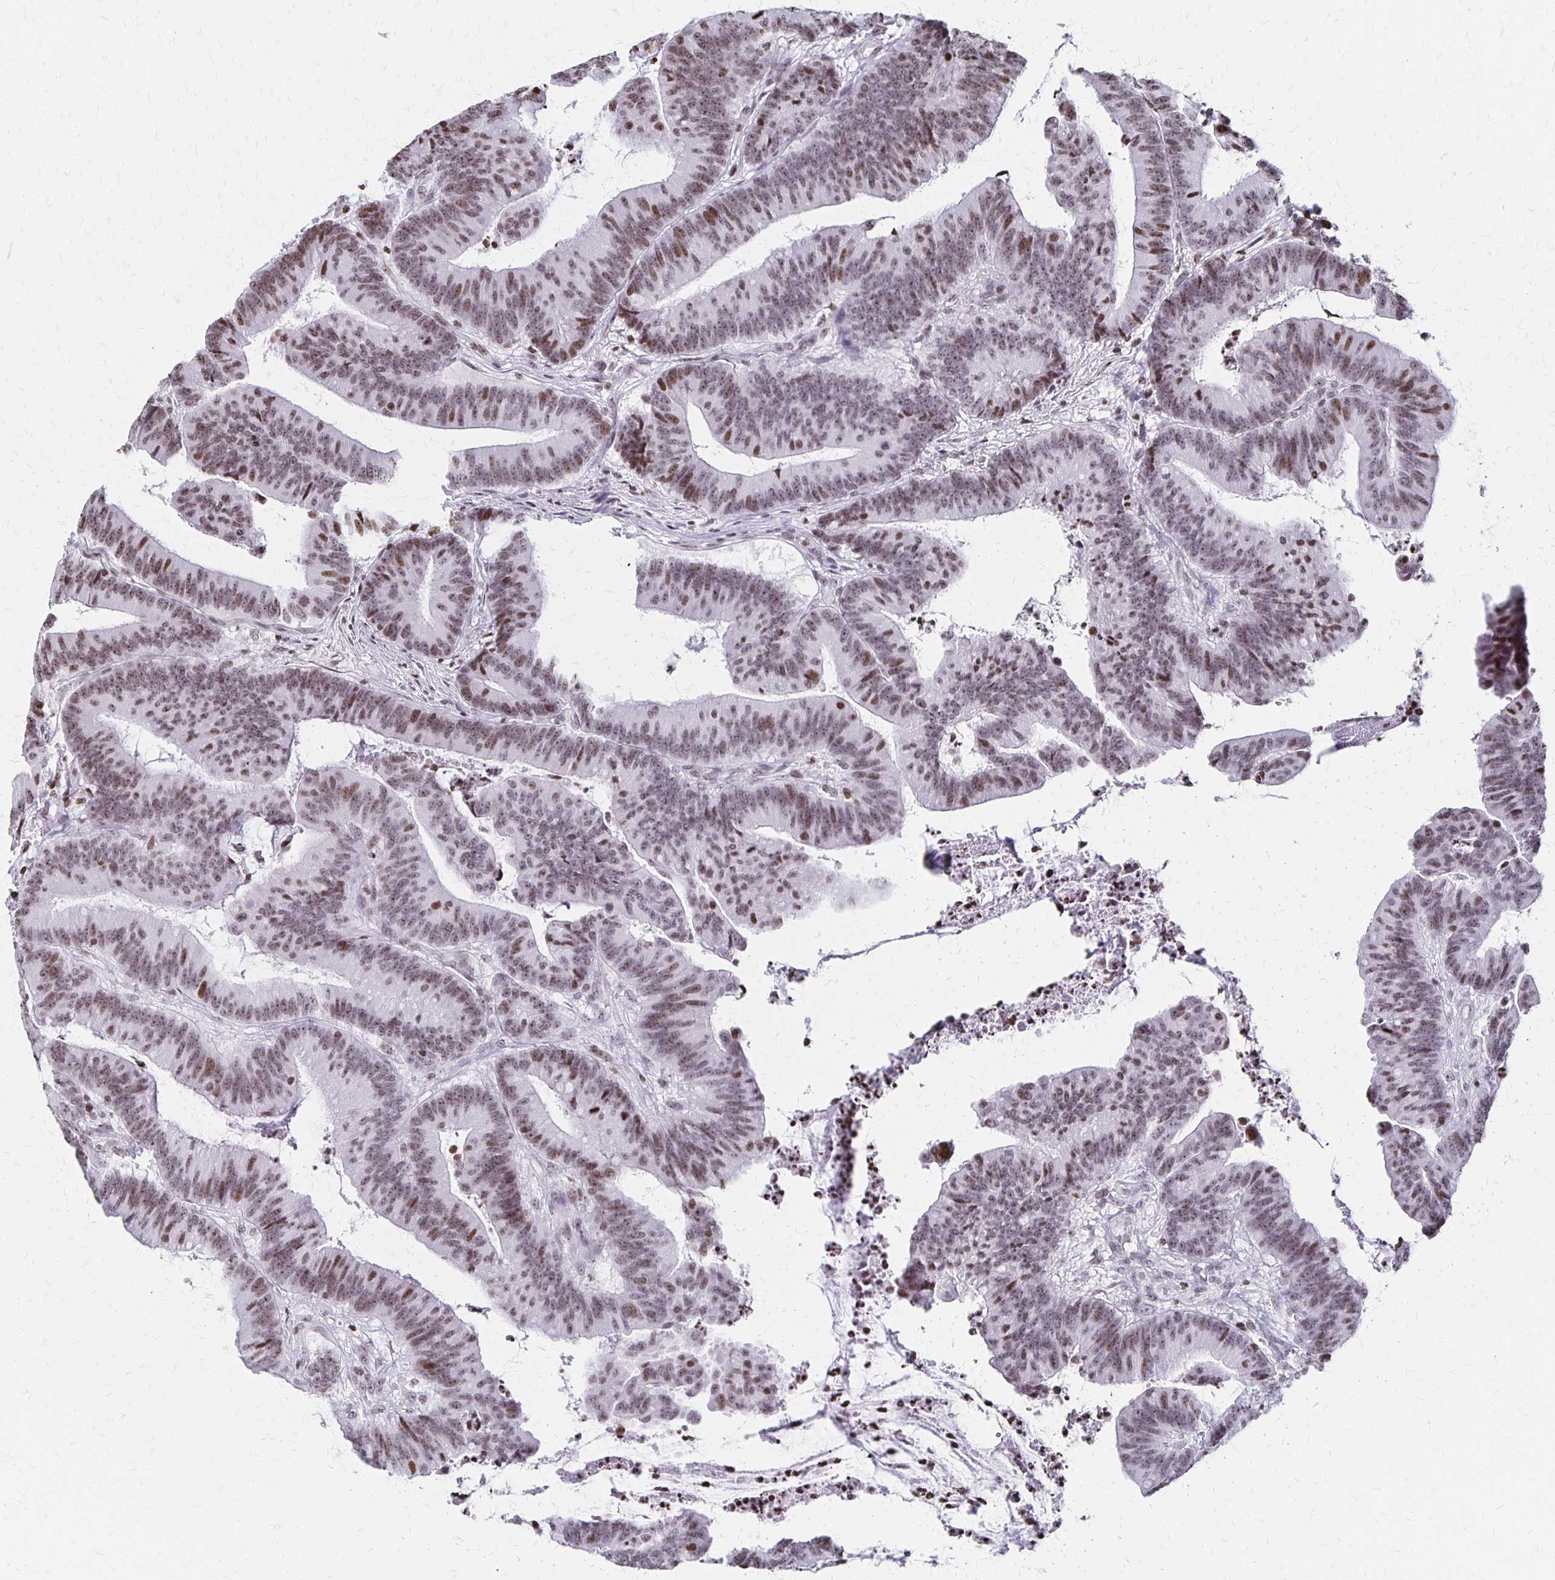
{"staining": {"intensity": "weak", "quantity": ">75%", "location": "nuclear"}, "tissue": "colorectal cancer", "cell_type": "Tumor cells", "image_type": "cancer", "snomed": [{"axis": "morphology", "description": "Adenocarcinoma, NOS"}, {"axis": "topography", "description": "Colon"}], "caption": "High-magnification brightfield microscopy of colorectal cancer (adenocarcinoma) stained with DAB (brown) and counterstained with hematoxylin (blue). tumor cells exhibit weak nuclear staining is appreciated in about>75% of cells. The protein is shown in brown color, while the nuclei are stained blue.", "gene": "ZNF280C", "patient": {"sex": "female", "age": 78}}